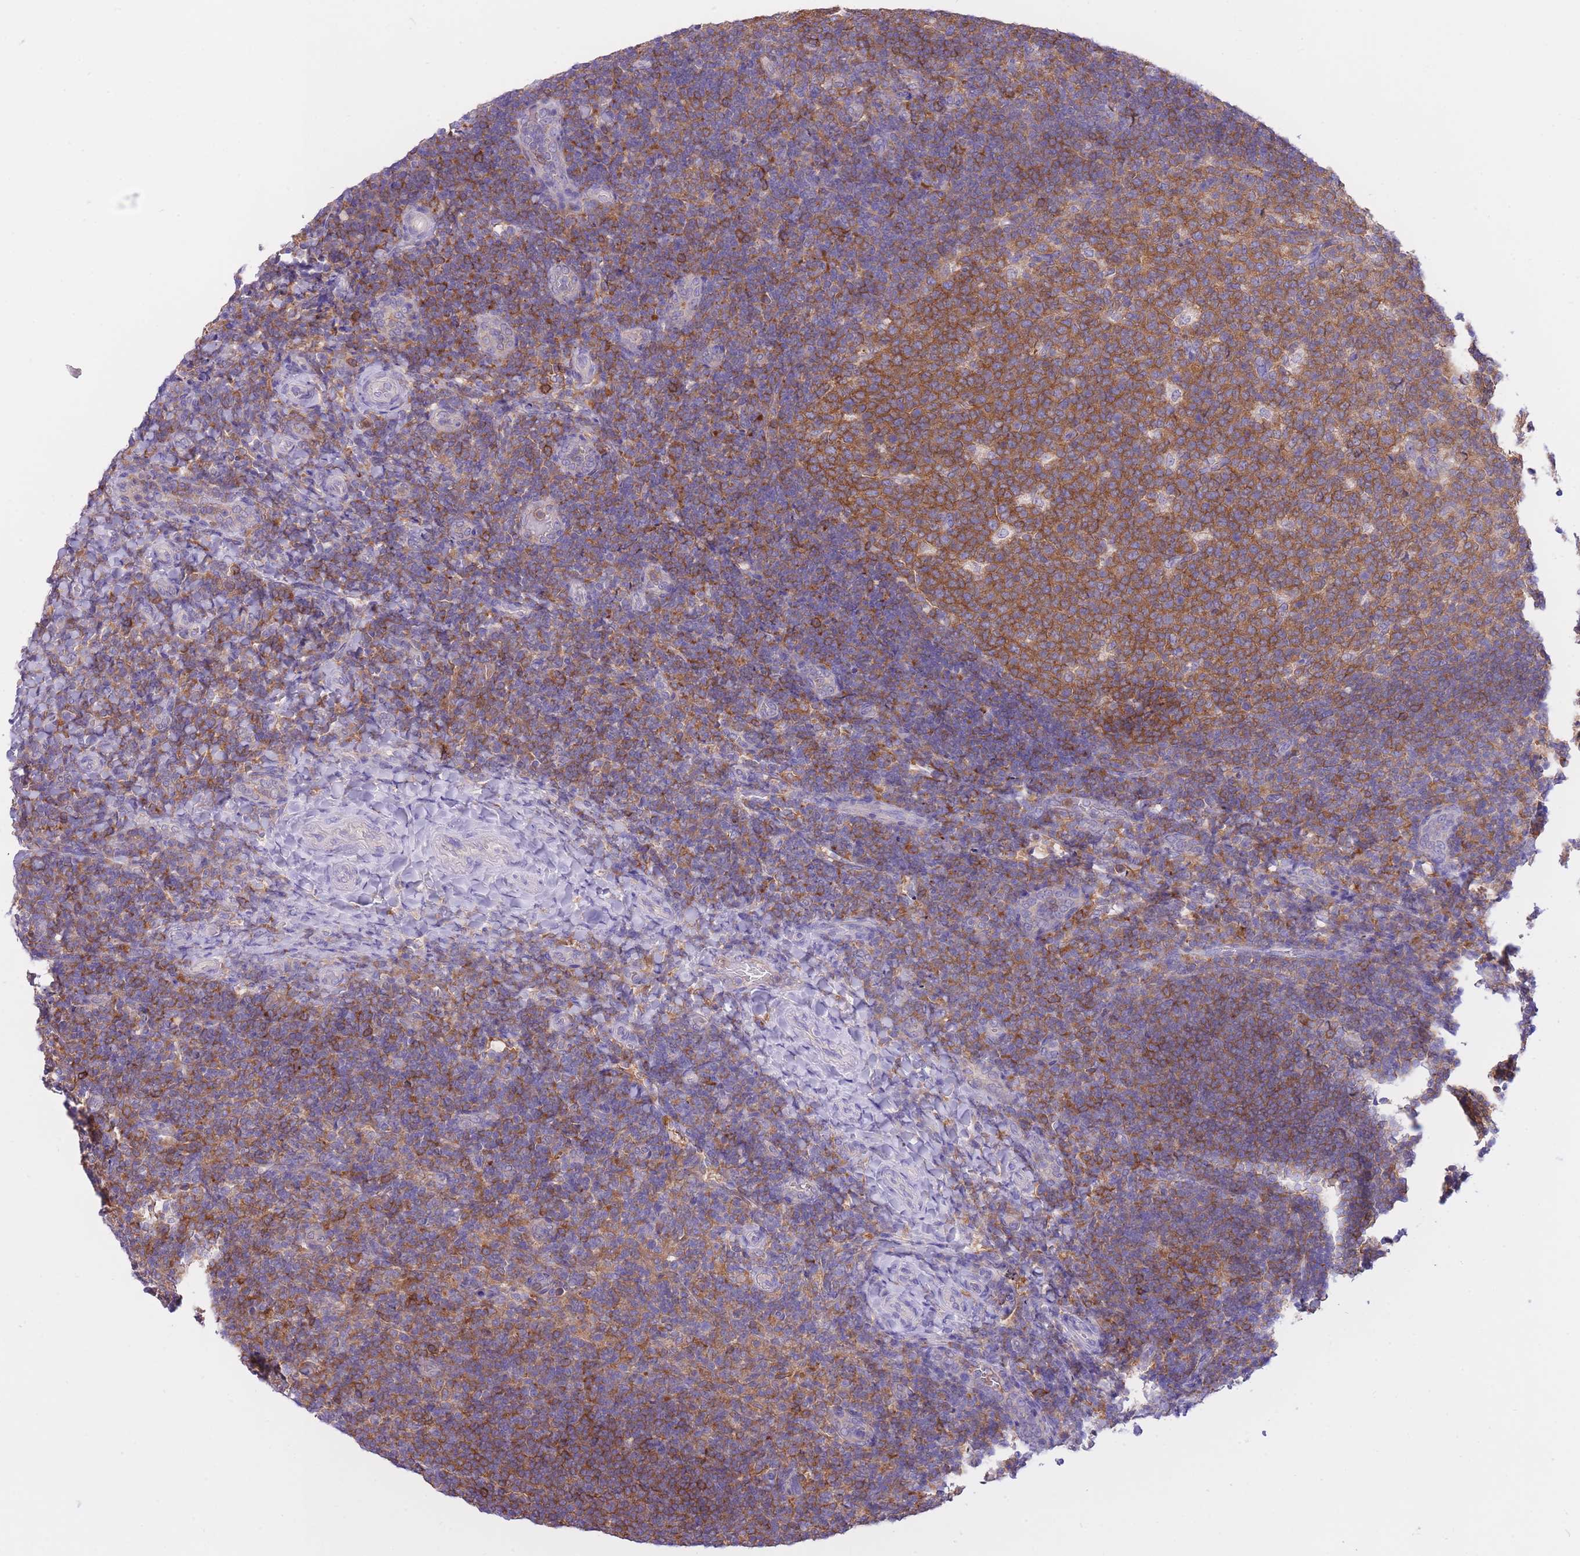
{"staining": {"intensity": "moderate", "quantity": ">75%", "location": "cytoplasmic/membranous"}, "tissue": "tonsil", "cell_type": "Germinal center cells", "image_type": "normal", "snomed": [{"axis": "morphology", "description": "Normal tissue, NOS"}, {"axis": "topography", "description": "Tonsil"}], "caption": "Tonsil stained with DAB (3,3'-diaminobenzidine) immunohistochemistry shows medium levels of moderate cytoplasmic/membranous staining in about >75% of germinal center cells.", "gene": "NAMPT", "patient": {"sex": "female", "age": 10}}